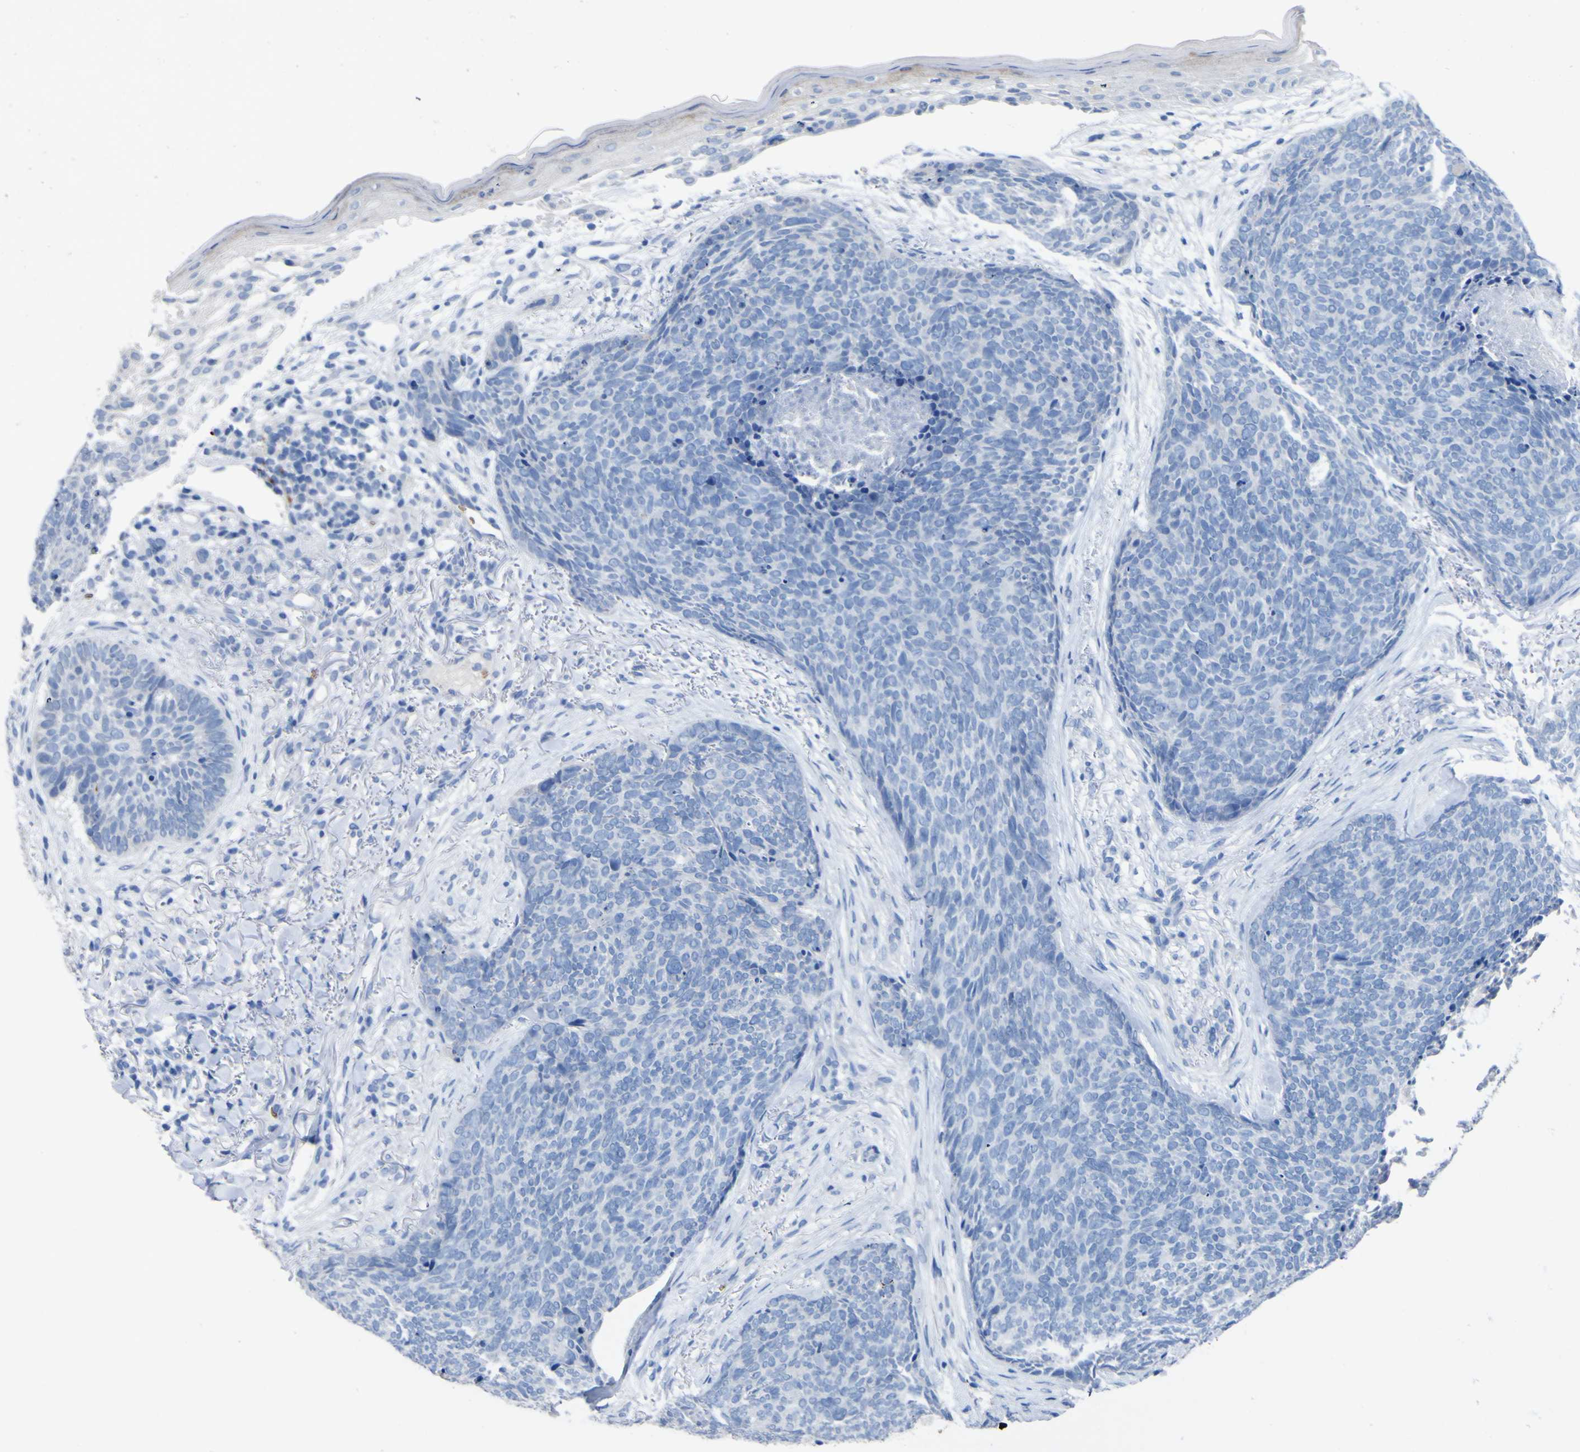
{"staining": {"intensity": "negative", "quantity": "none", "location": "none"}, "tissue": "skin cancer", "cell_type": "Tumor cells", "image_type": "cancer", "snomed": [{"axis": "morphology", "description": "Basal cell carcinoma"}, {"axis": "topography", "description": "Skin"}], "caption": "Immunohistochemistry (IHC) of skin cancer (basal cell carcinoma) exhibits no expression in tumor cells. (DAB (3,3'-diaminobenzidine) IHC visualized using brightfield microscopy, high magnification).", "gene": "GCM1", "patient": {"sex": "female", "age": 70}}